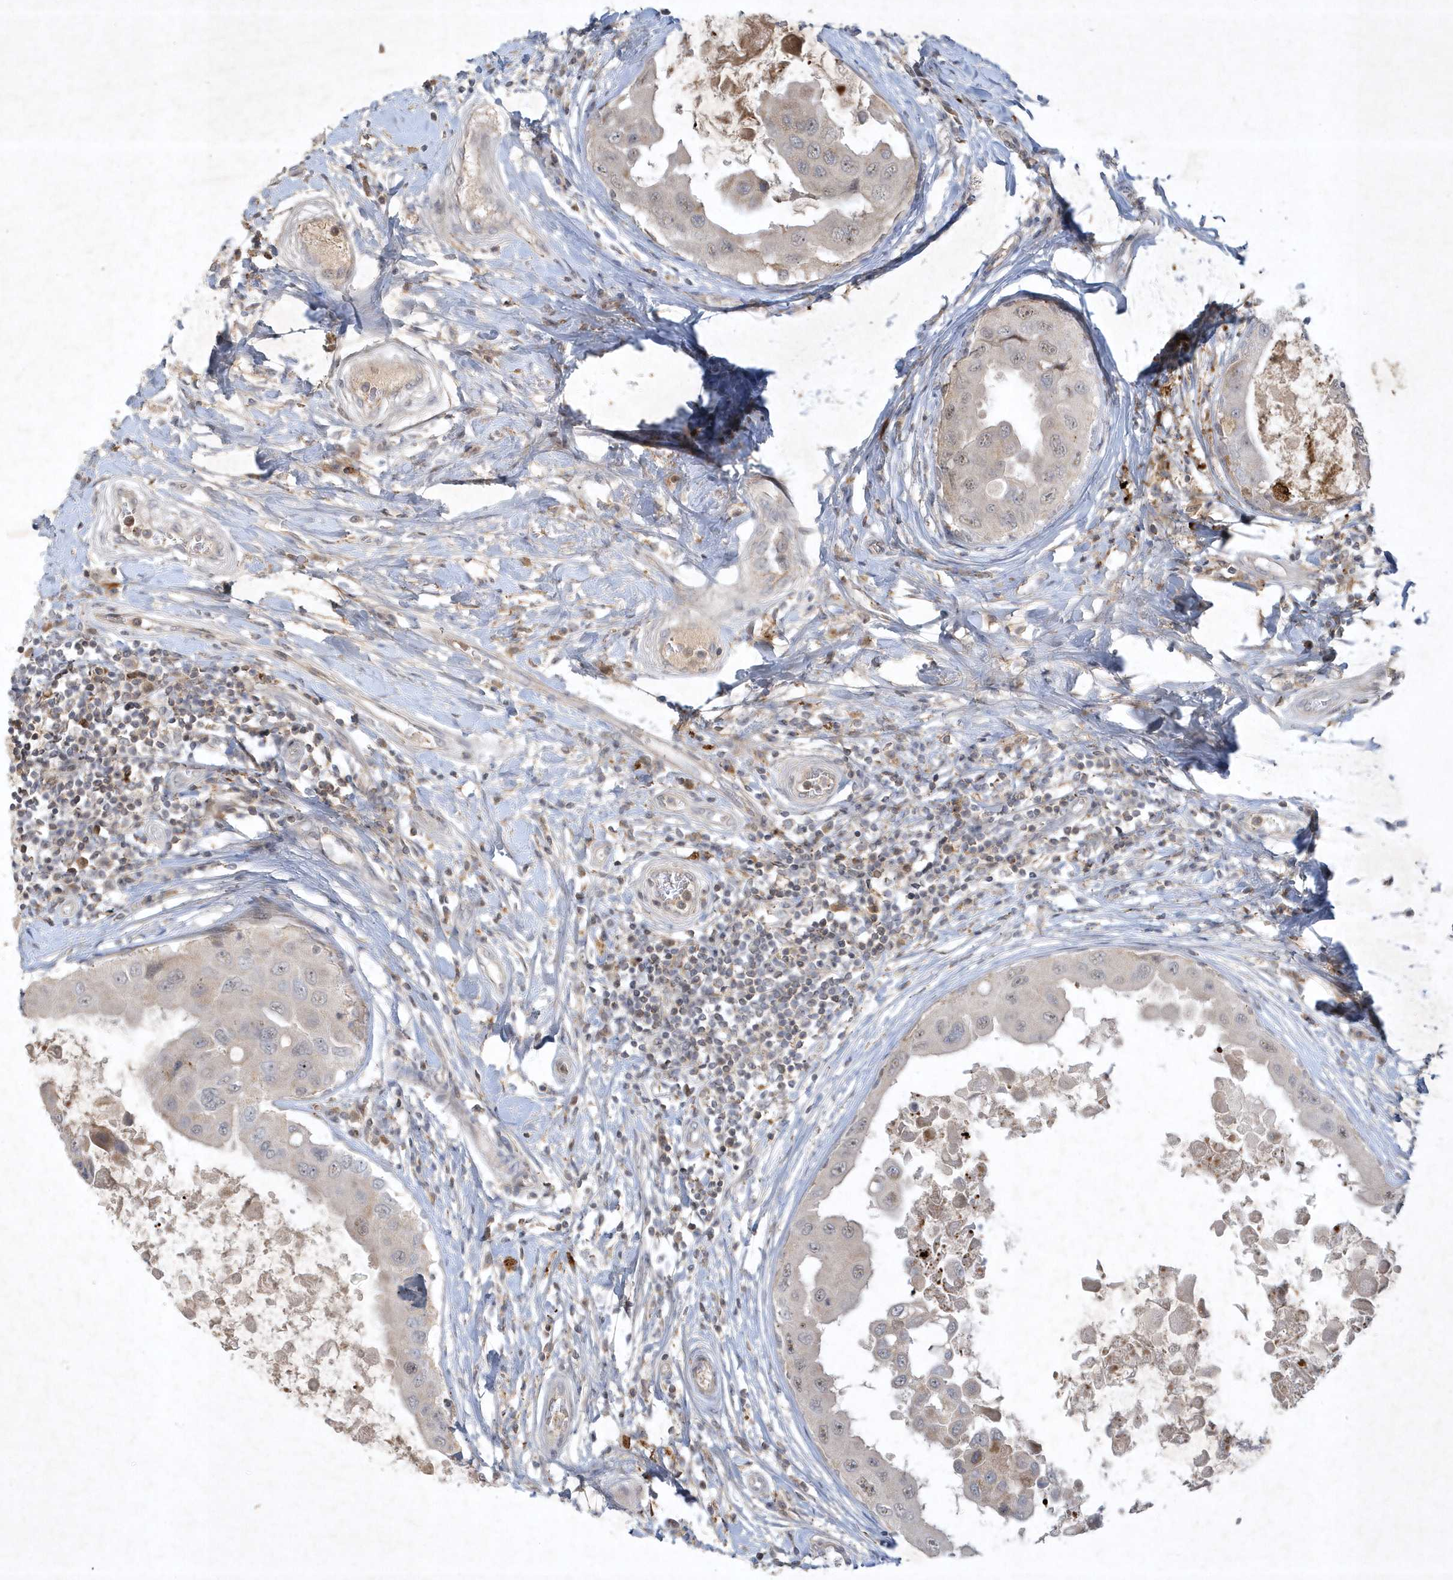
{"staining": {"intensity": "weak", "quantity": "<25%", "location": "nuclear"}, "tissue": "breast cancer", "cell_type": "Tumor cells", "image_type": "cancer", "snomed": [{"axis": "morphology", "description": "Duct carcinoma"}, {"axis": "topography", "description": "Breast"}], "caption": "Tumor cells show no significant expression in breast cancer (intraductal carcinoma). (DAB IHC, high magnification).", "gene": "THG1L", "patient": {"sex": "female", "age": 27}}